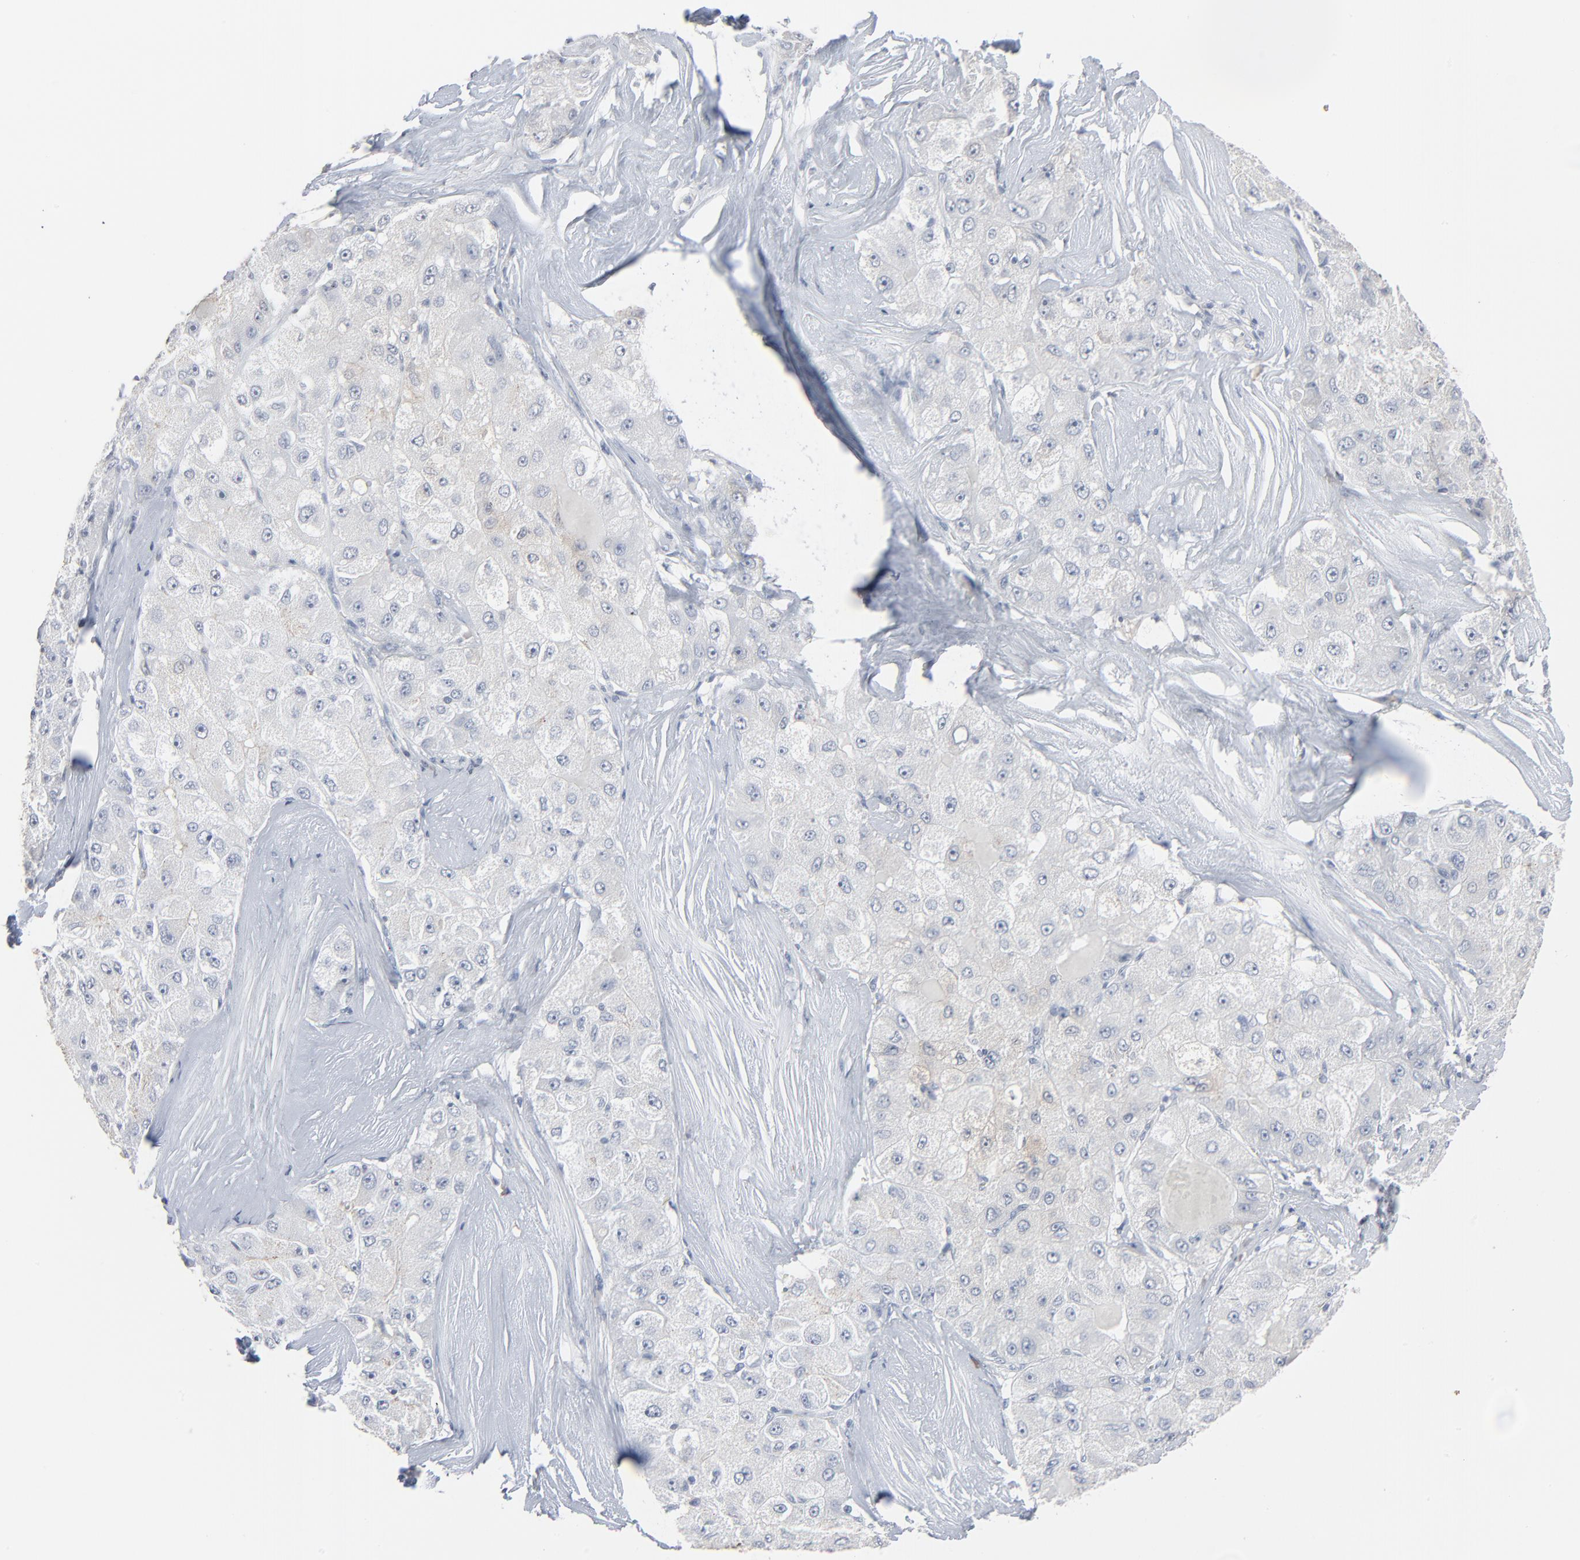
{"staining": {"intensity": "negative", "quantity": "none", "location": "none"}, "tissue": "liver cancer", "cell_type": "Tumor cells", "image_type": "cancer", "snomed": [{"axis": "morphology", "description": "Carcinoma, Hepatocellular, NOS"}, {"axis": "topography", "description": "Liver"}], "caption": "A high-resolution micrograph shows immunohistochemistry (IHC) staining of liver cancer (hepatocellular carcinoma), which shows no significant staining in tumor cells.", "gene": "PHGDH", "patient": {"sex": "male", "age": 80}}